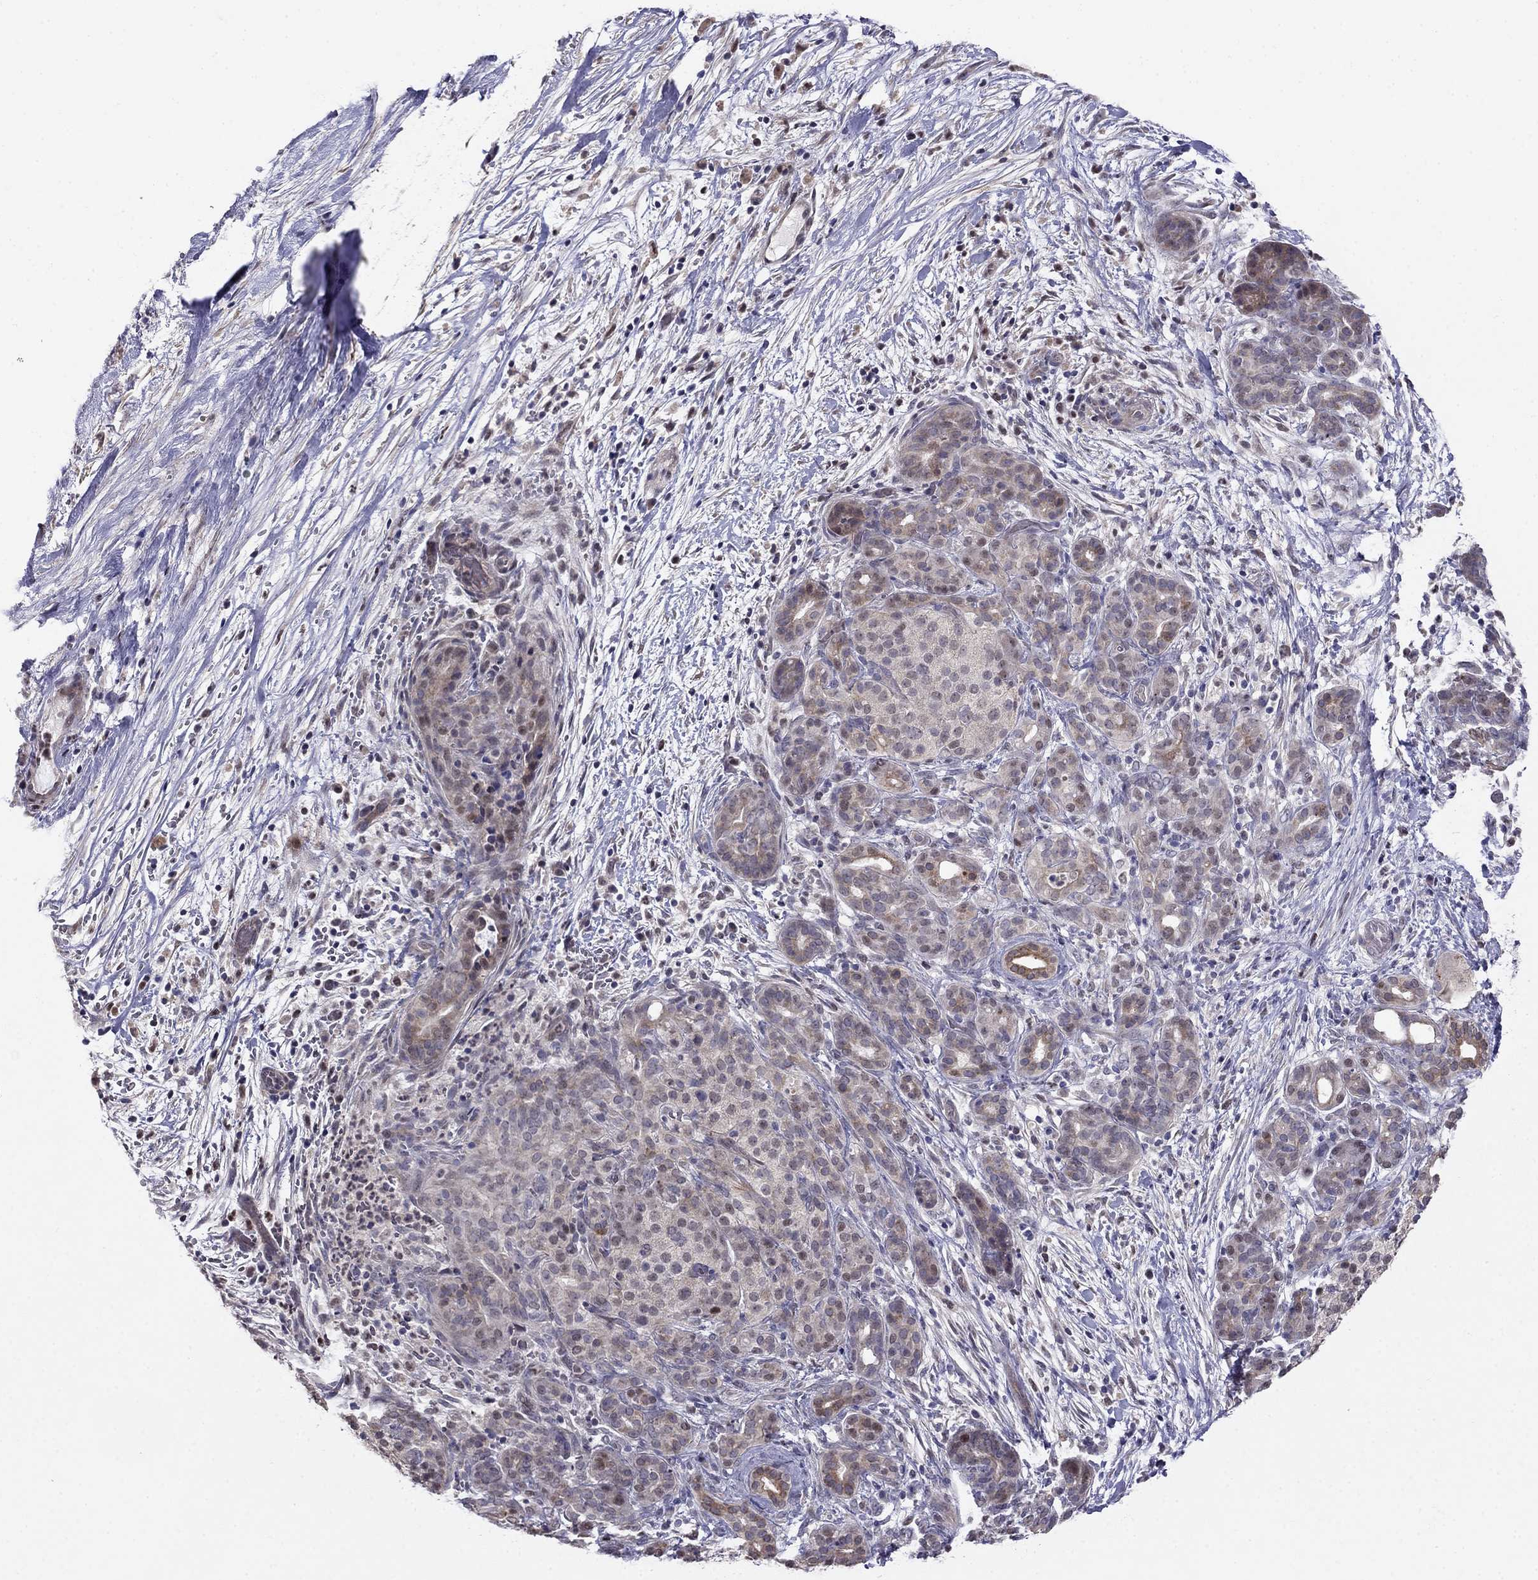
{"staining": {"intensity": "weak", "quantity": "25%-75%", "location": "cytoplasmic/membranous"}, "tissue": "pancreatic cancer", "cell_type": "Tumor cells", "image_type": "cancer", "snomed": [{"axis": "morphology", "description": "Adenocarcinoma, NOS"}, {"axis": "topography", "description": "Pancreas"}], "caption": "Immunohistochemical staining of human adenocarcinoma (pancreatic) shows low levels of weak cytoplasmic/membranous staining in approximately 25%-75% of tumor cells. Nuclei are stained in blue.", "gene": "LRRC39", "patient": {"sex": "male", "age": 44}}